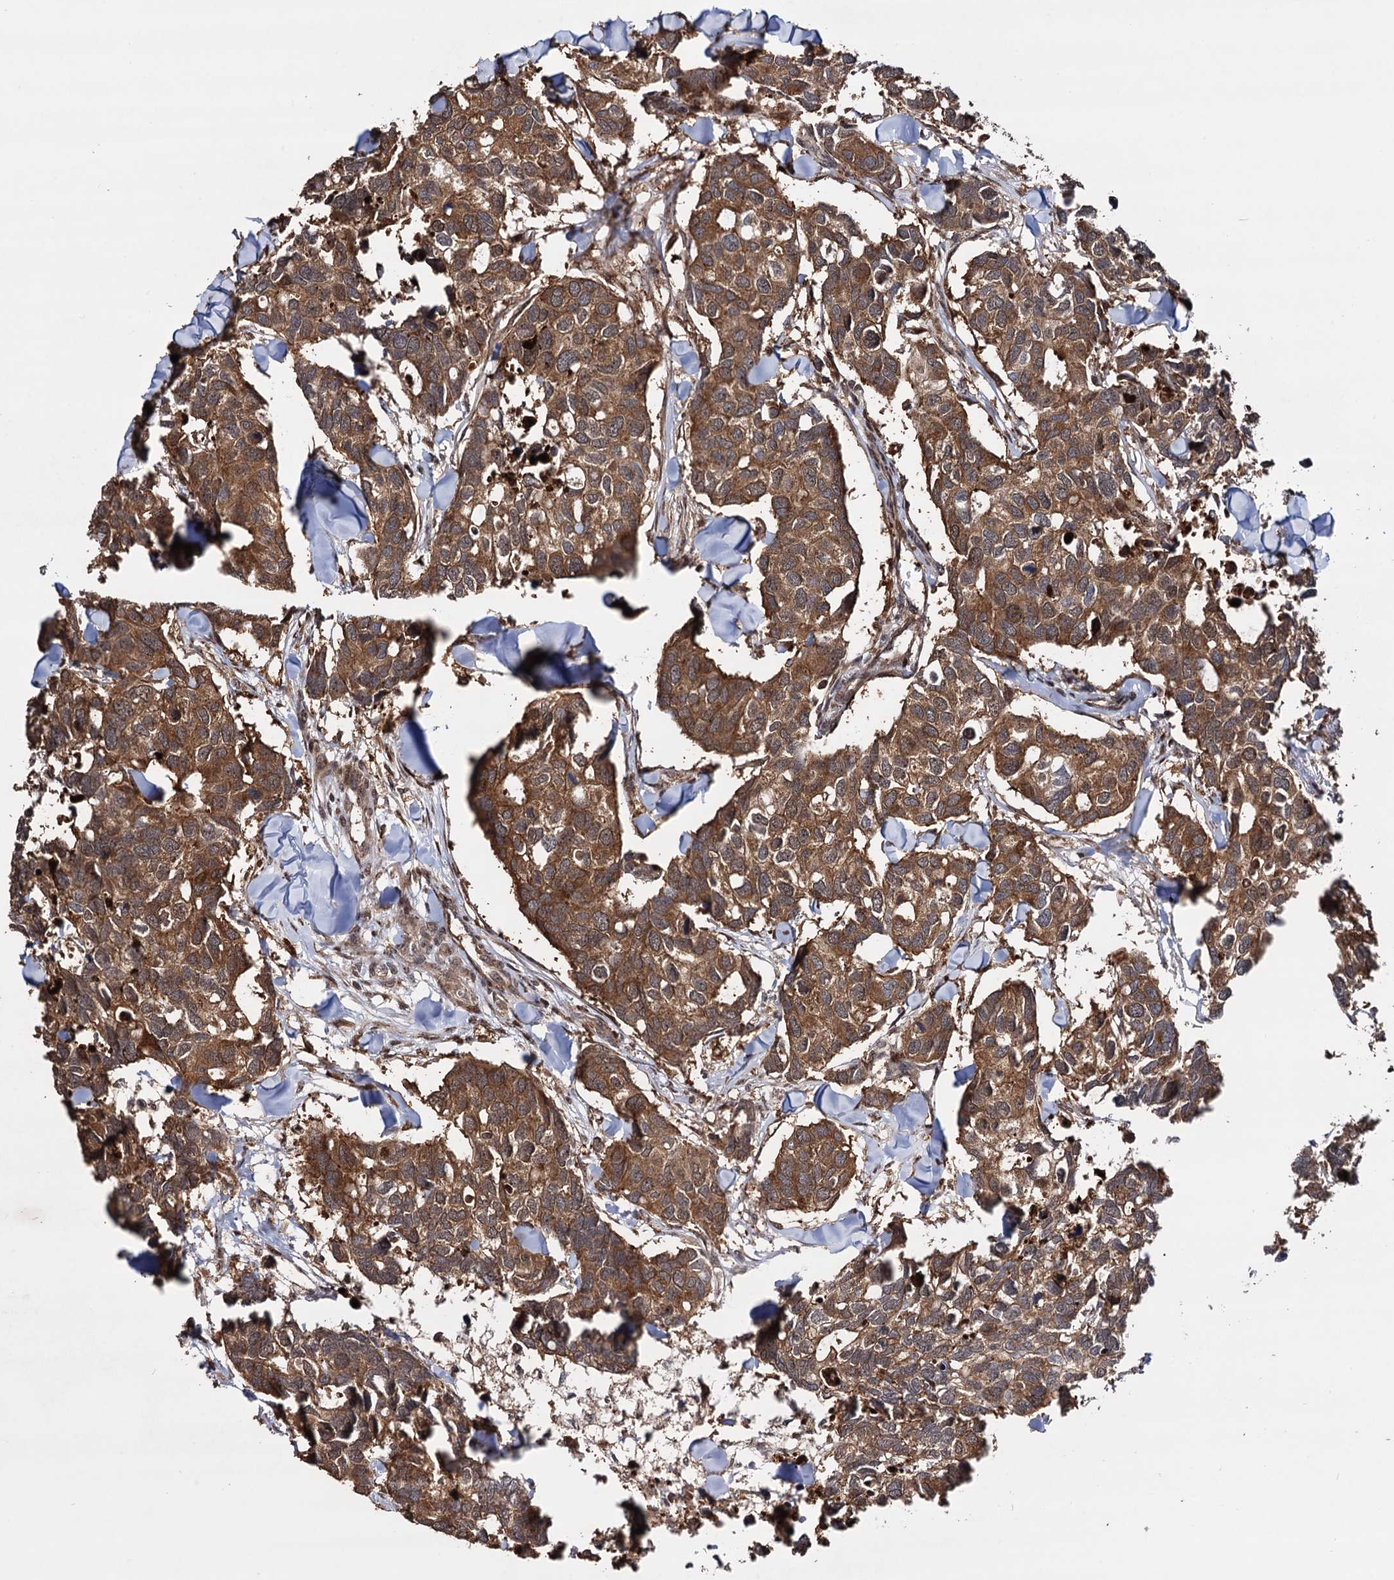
{"staining": {"intensity": "moderate", "quantity": ">75%", "location": "cytoplasmic/membranous"}, "tissue": "breast cancer", "cell_type": "Tumor cells", "image_type": "cancer", "snomed": [{"axis": "morphology", "description": "Duct carcinoma"}, {"axis": "topography", "description": "Breast"}], "caption": "Tumor cells display moderate cytoplasmic/membranous expression in about >75% of cells in infiltrating ductal carcinoma (breast).", "gene": "PIGB", "patient": {"sex": "female", "age": 83}}